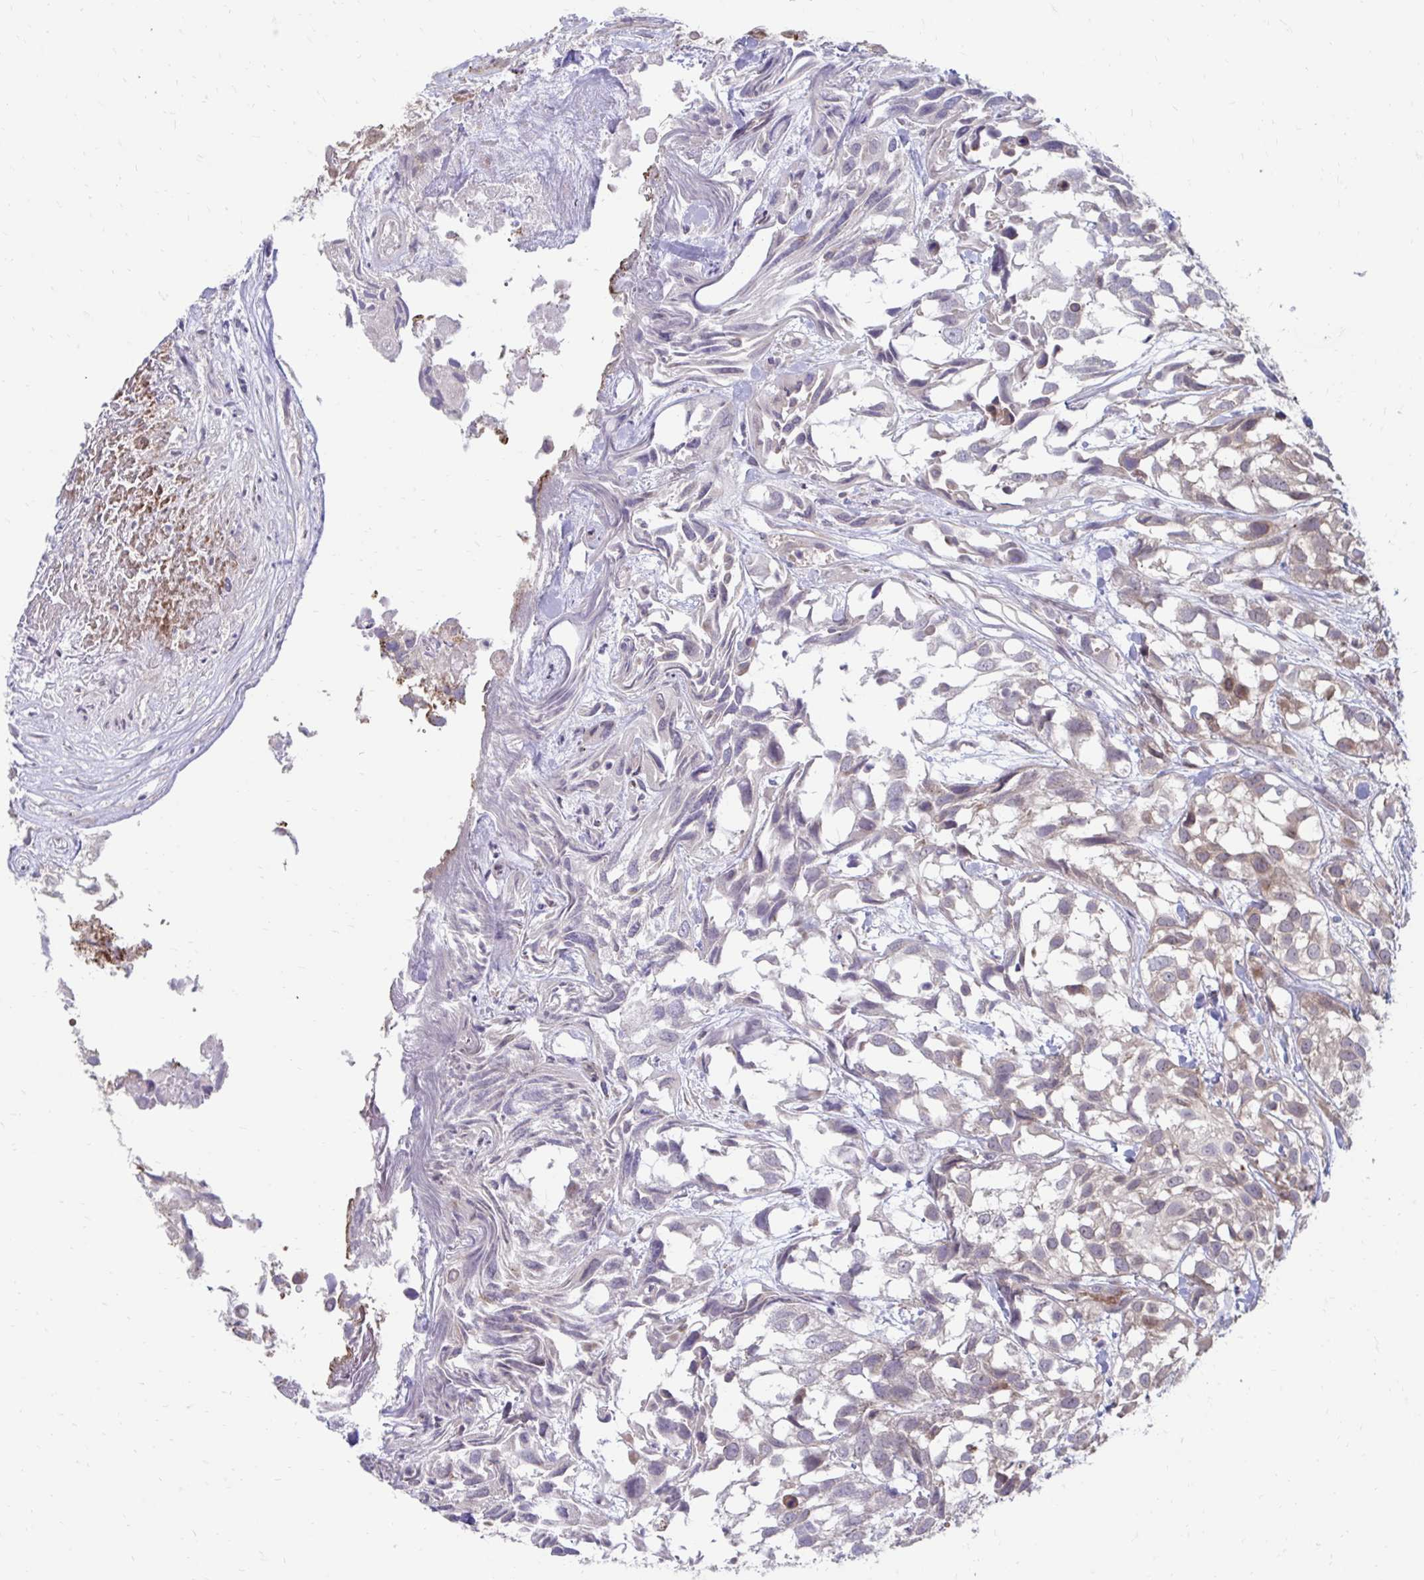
{"staining": {"intensity": "weak", "quantity": "25%-75%", "location": "cytoplasmic/membranous"}, "tissue": "urothelial cancer", "cell_type": "Tumor cells", "image_type": "cancer", "snomed": [{"axis": "morphology", "description": "Urothelial carcinoma, High grade"}, {"axis": "topography", "description": "Urinary bladder"}], "caption": "Protein expression analysis of human high-grade urothelial carcinoma reveals weak cytoplasmic/membranous positivity in approximately 25%-75% of tumor cells.", "gene": "ITPR2", "patient": {"sex": "male", "age": 56}}